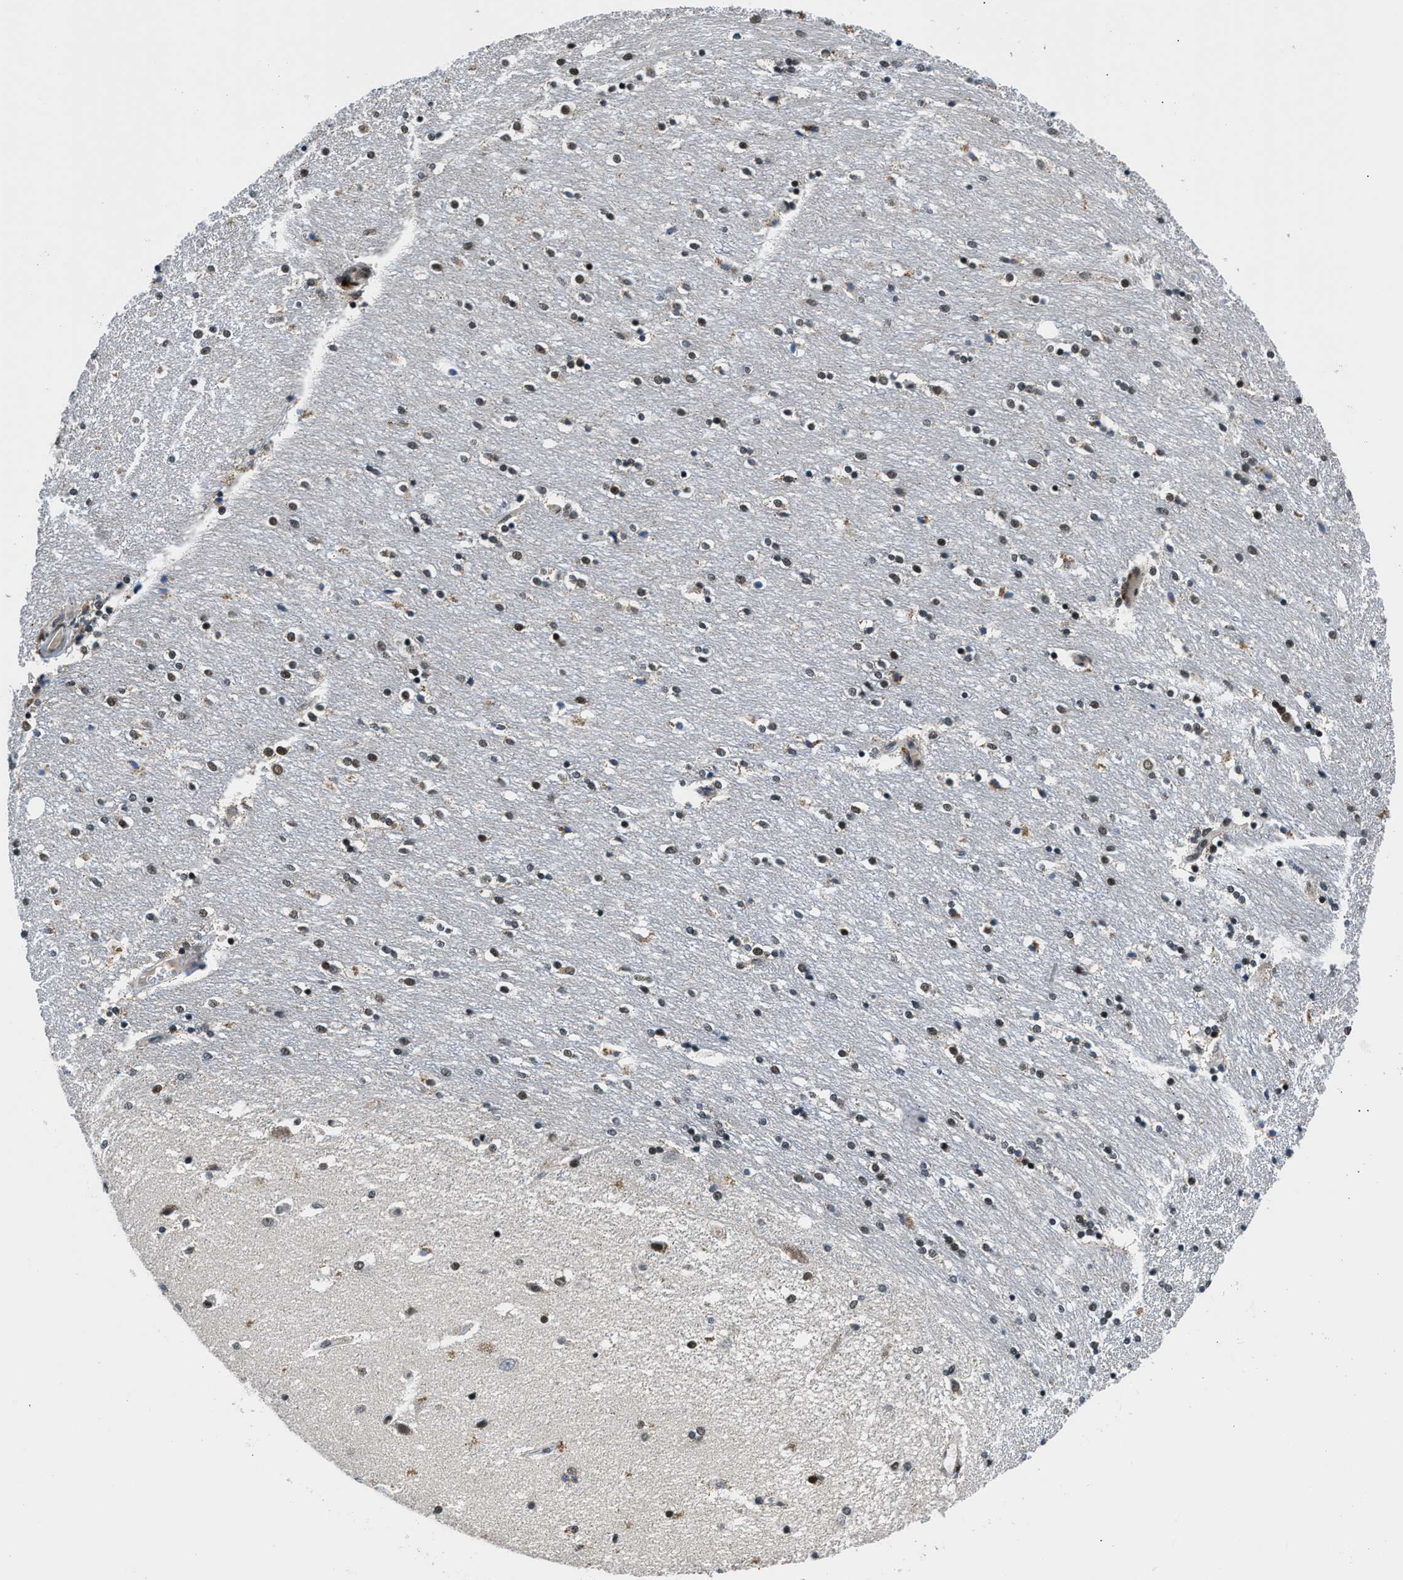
{"staining": {"intensity": "strong", "quantity": ">75%", "location": "nuclear"}, "tissue": "caudate", "cell_type": "Glial cells", "image_type": "normal", "snomed": [{"axis": "morphology", "description": "Normal tissue, NOS"}, {"axis": "topography", "description": "Lateral ventricle wall"}], "caption": "Immunohistochemistry (IHC) image of benign human caudate stained for a protein (brown), which demonstrates high levels of strong nuclear expression in approximately >75% of glial cells.", "gene": "KDM3B", "patient": {"sex": "female", "age": 54}}